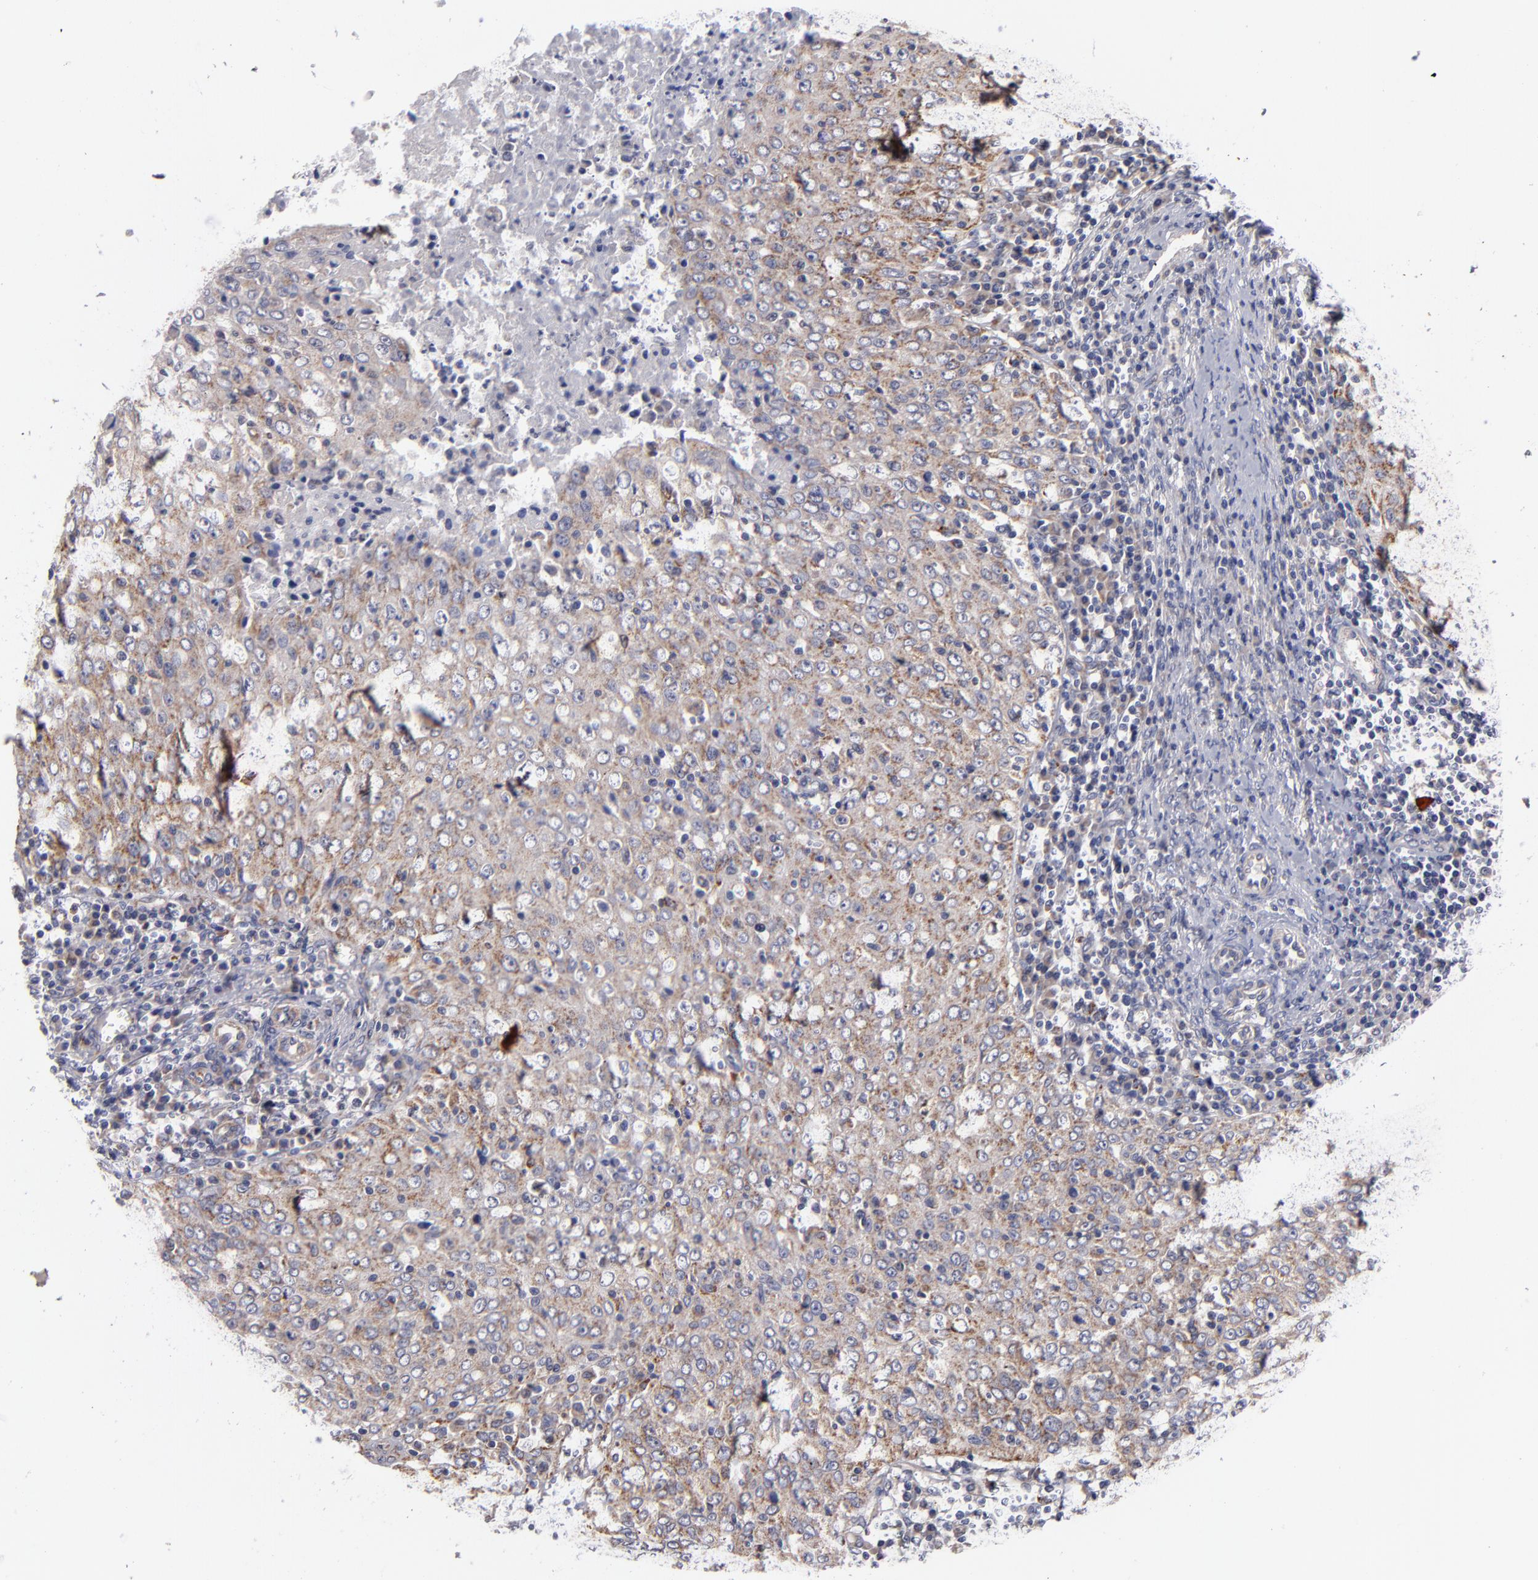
{"staining": {"intensity": "moderate", "quantity": ">75%", "location": "cytoplasmic/membranous"}, "tissue": "cervical cancer", "cell_type": "Tumor cells", "image_type": "cancer", "snomed": [{"axis": "morphology", "description": "Squamous cell carcinoma, NOS"}, {"axis": "topography", "description": "Cervix"}], "caption": "Immunohistochemistry (IHC) of human squamous cell carcinoma (cervical) demonstrates medium levels of moderate cytoplasmic/membranous expression in about >75% of tumor cells.", "gene": "HCCS", "patient": {"sex": "female", "age": 27}}